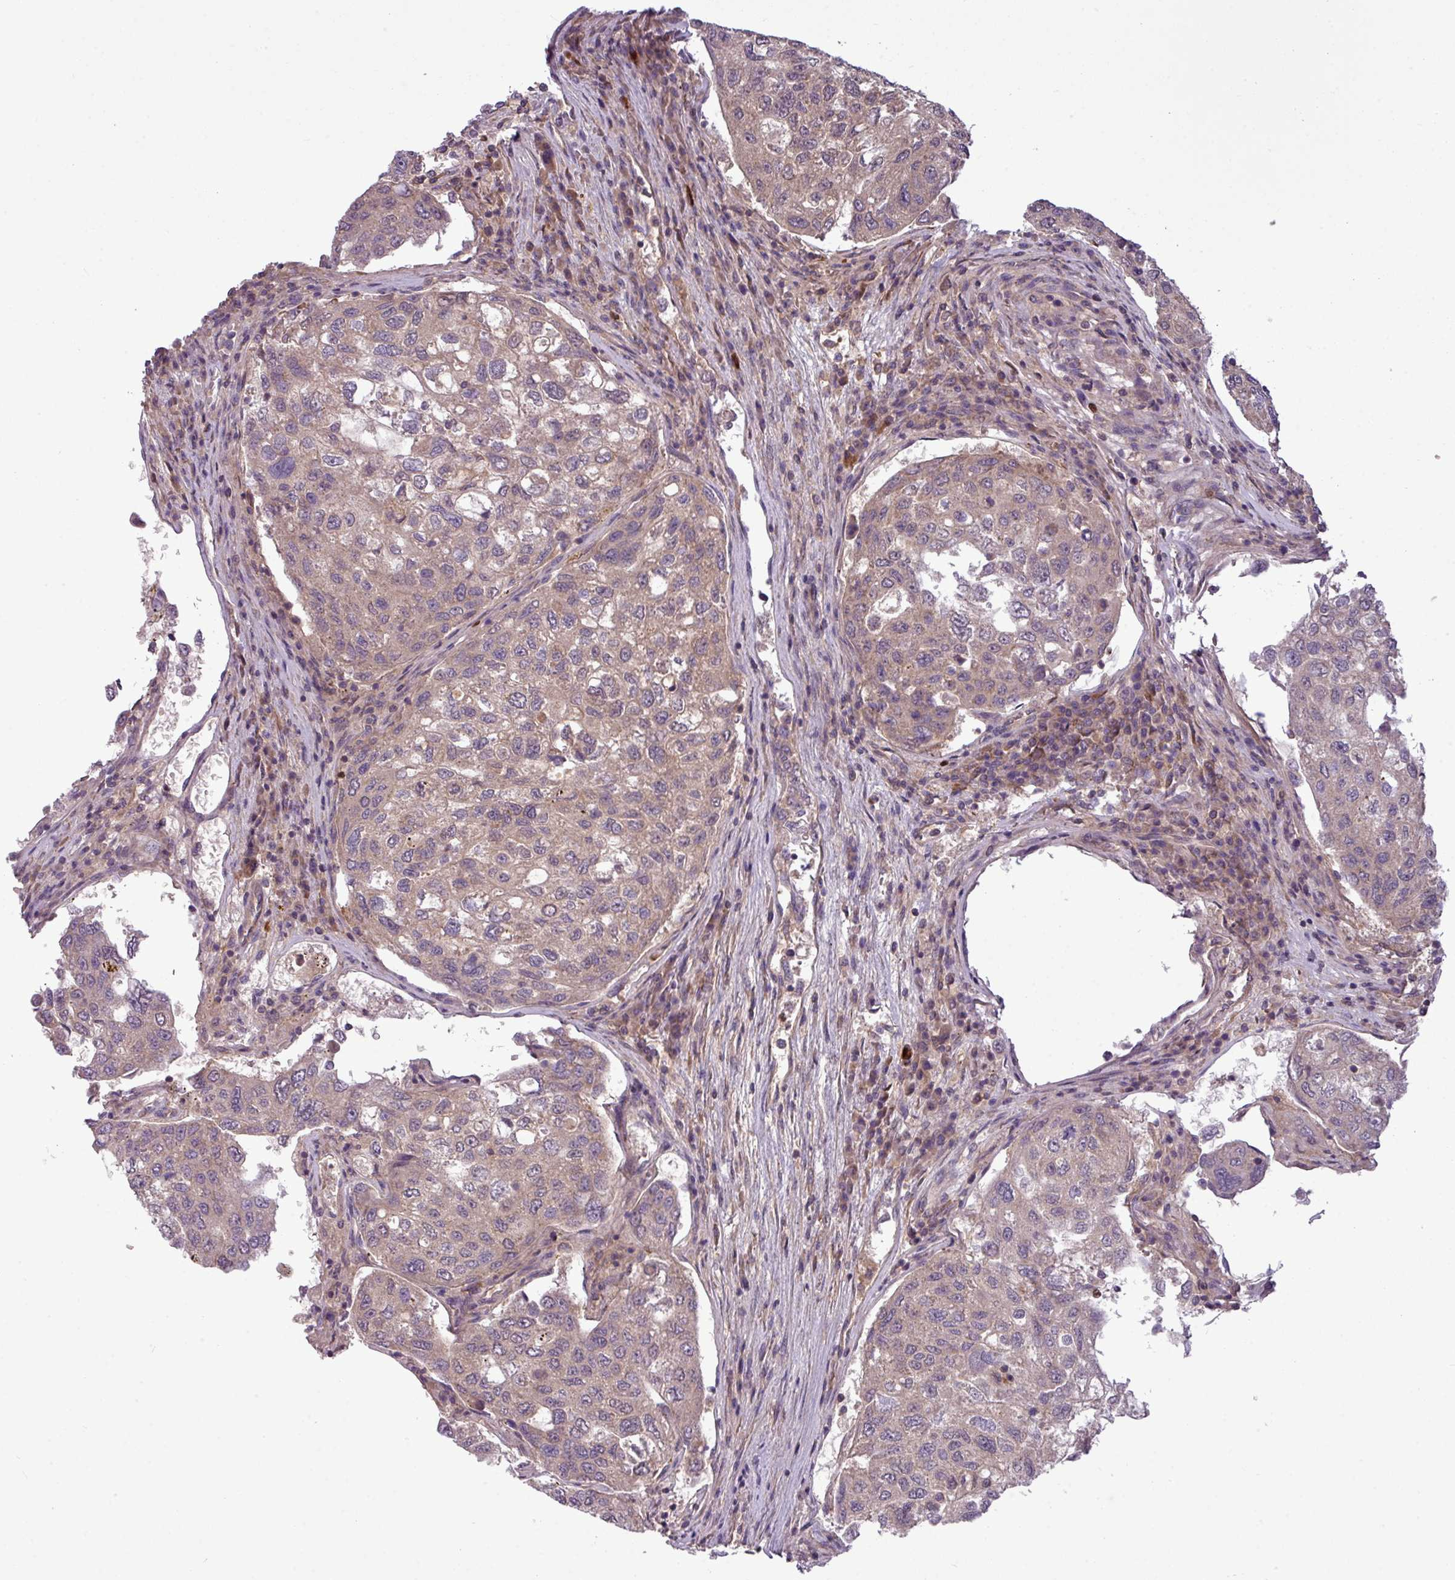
{"staining": {"intensity": "weak", "quantity": "<25%", "location": "cytoplasmic/membranous"}, "tissue": "urothelial cancer", "cell_type": "Tumor cells", "image_type": "cancer", "snomed": [{"axis": "morphology", "description": "Urothelial carcinoma, High grade"}, {"axis": "topography", "description": "Lymph node"}, {"axis": "topography", "description": "Urinary bladder"}], "caption": "This is a micrograph of immunohistochemistry staining of urothelial cancer, which shows no staining in tumor cells.", "gene": "PAPLN", "patient": {"sex": "male", "age": 51}}